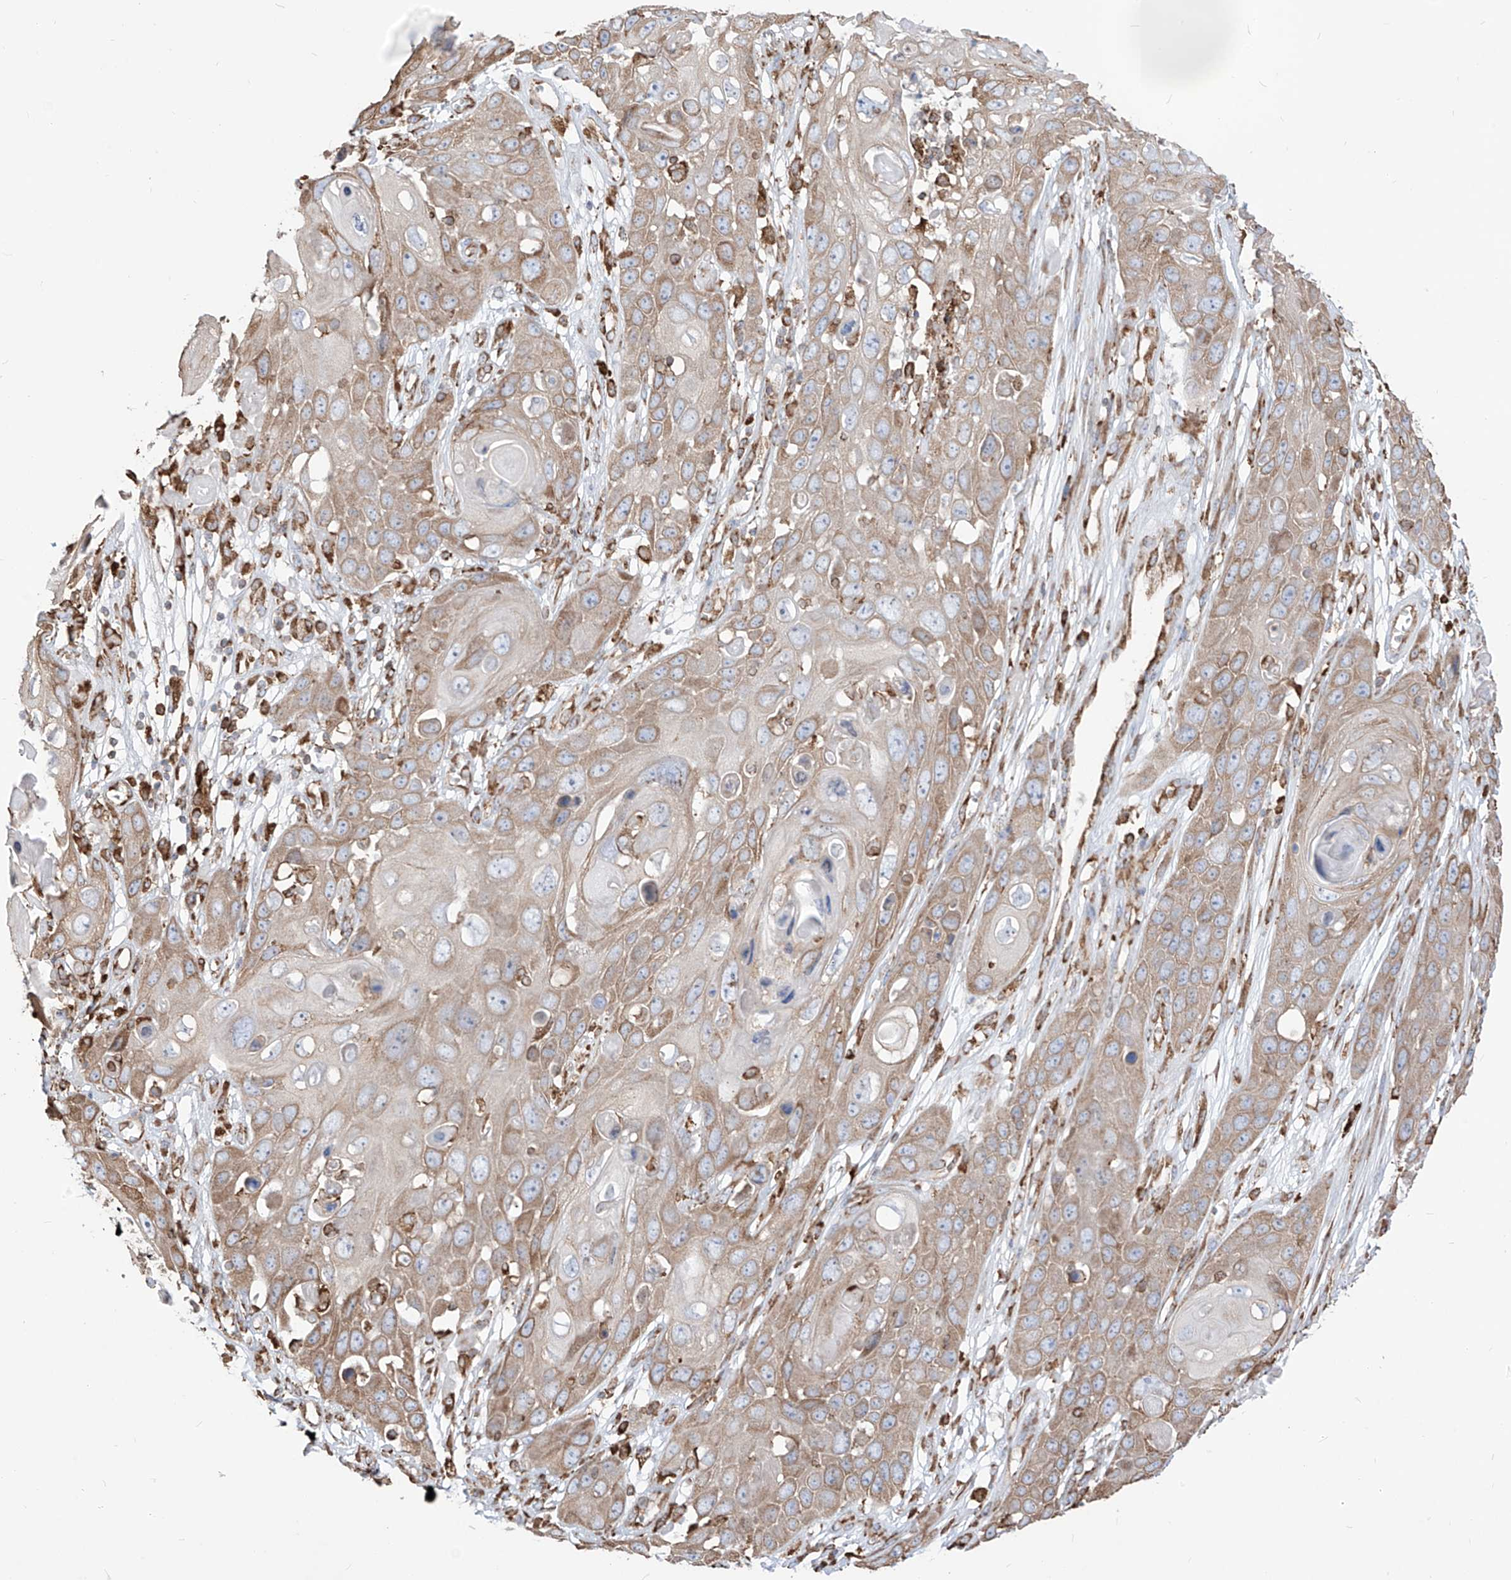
{"staining": {"intensity": "moderate", "quantity": ">75%", "location": "cytoplasmic/membranous"}, "tissue": "skin cancer", "cell_type": "Tumor cells", "image_type": "cancer", "snomed": [{"axis": "morphology", "description": "Squamous cell carcinoma, NOS"}, {"axis": "topography", "description": "Skin"}], "caption": "The immunohistochemical stain highlights moderate cytoplasmic/membranous staining in tumor cells of skin squamous cell carcinoma tissue.", "gene": "PDIA6", "patient": {"sex": "male", "age": 55}}